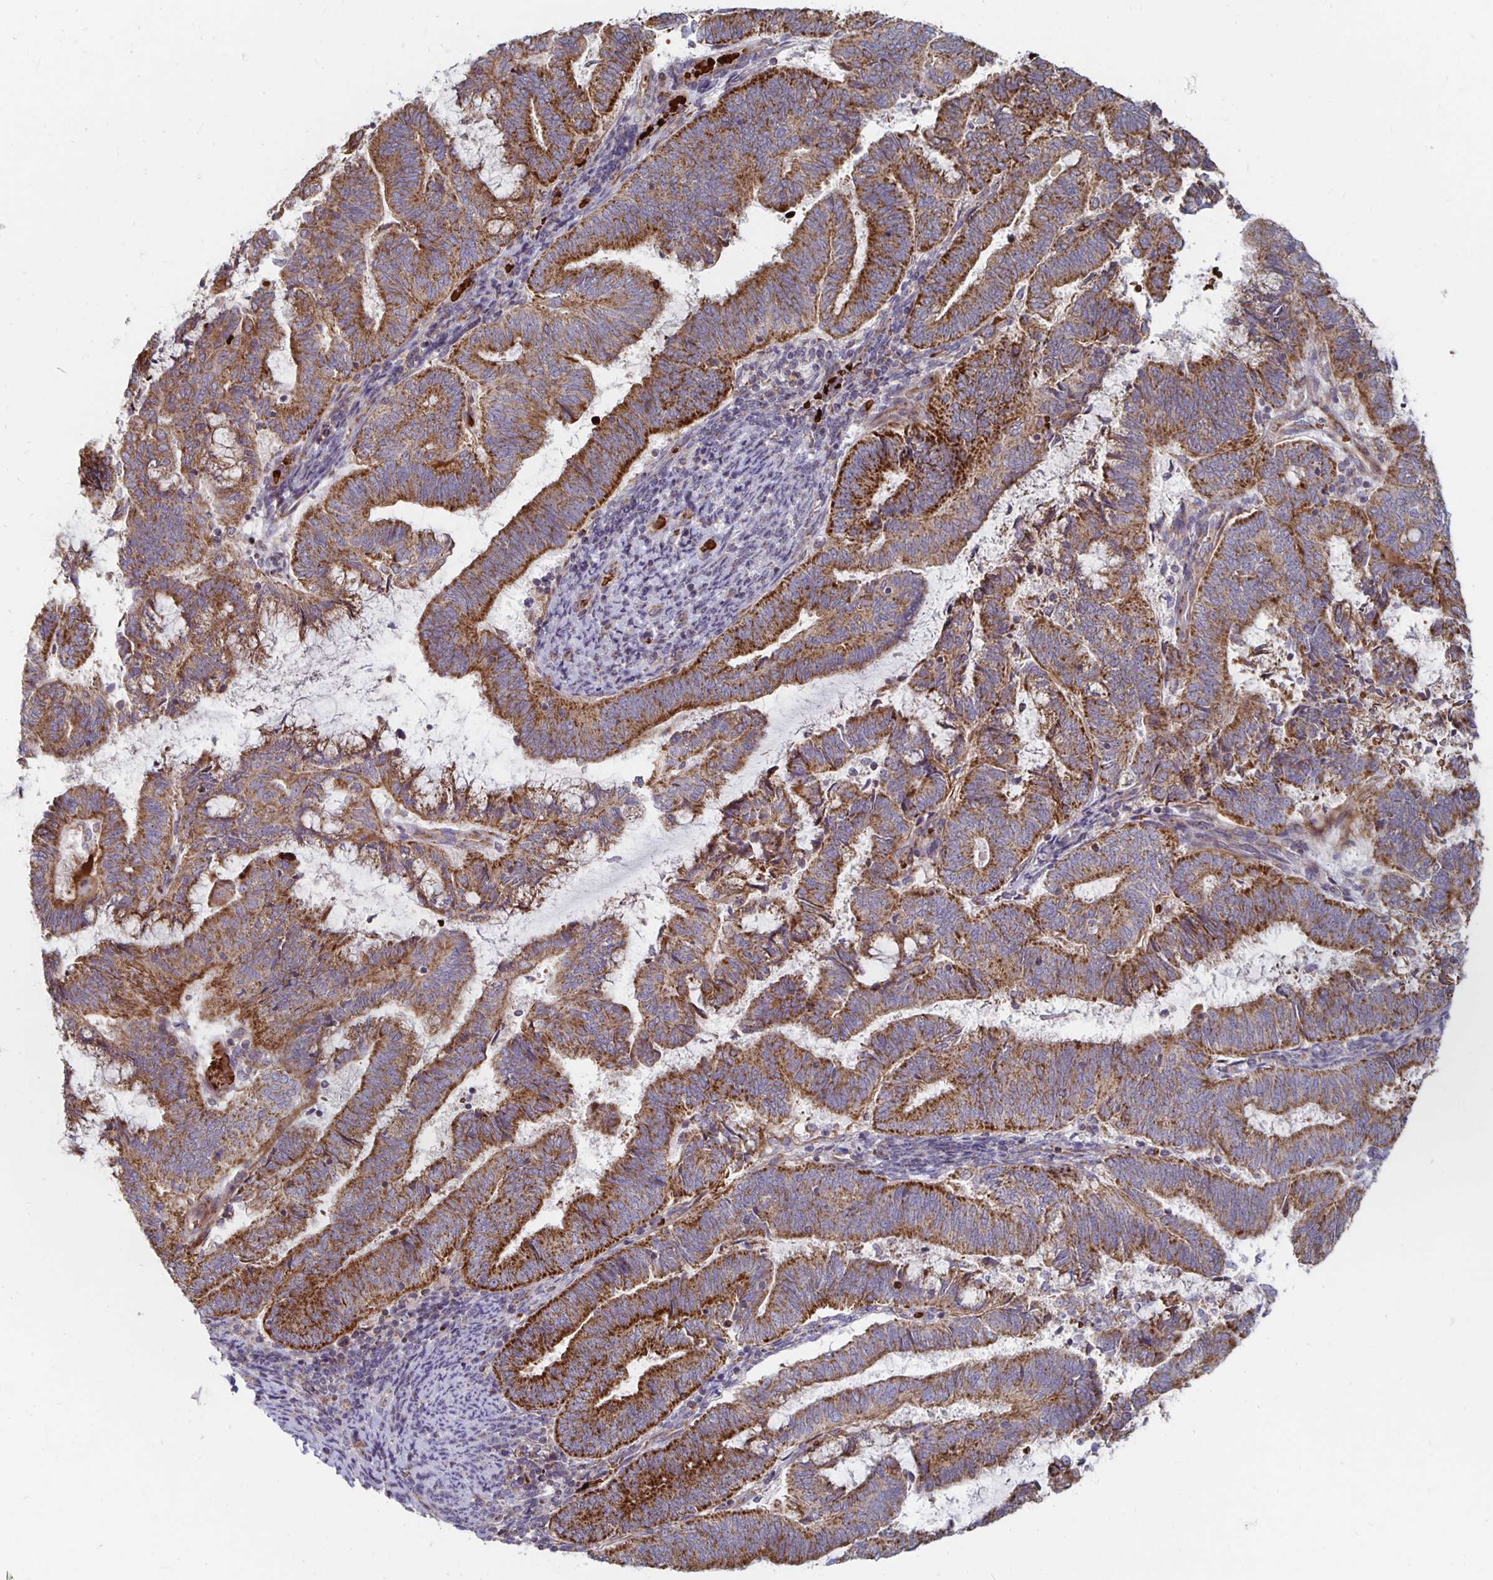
{"staining": {"intensity": "strong", "quantity": ">75%", "location": "cytoplasmic/membranous"}, "tissue": "endometrial cancer", "cell_type": "Tumor cells", "image_type": "cancer", "snomed": [{"axis": "morphology", "description": "Adenocarcinoma, NOS"}, {"axis": "topography", "description": "Endometrium"}], "caption": "The photomicrograph shows staining of adenocarcinoma (endometrial), revealing strong cytoplasmic/membranous protein positivity (brown color) within tumor cells.", "gene": "MRPL28", "patient": {"sex": "female", "age": 65}}